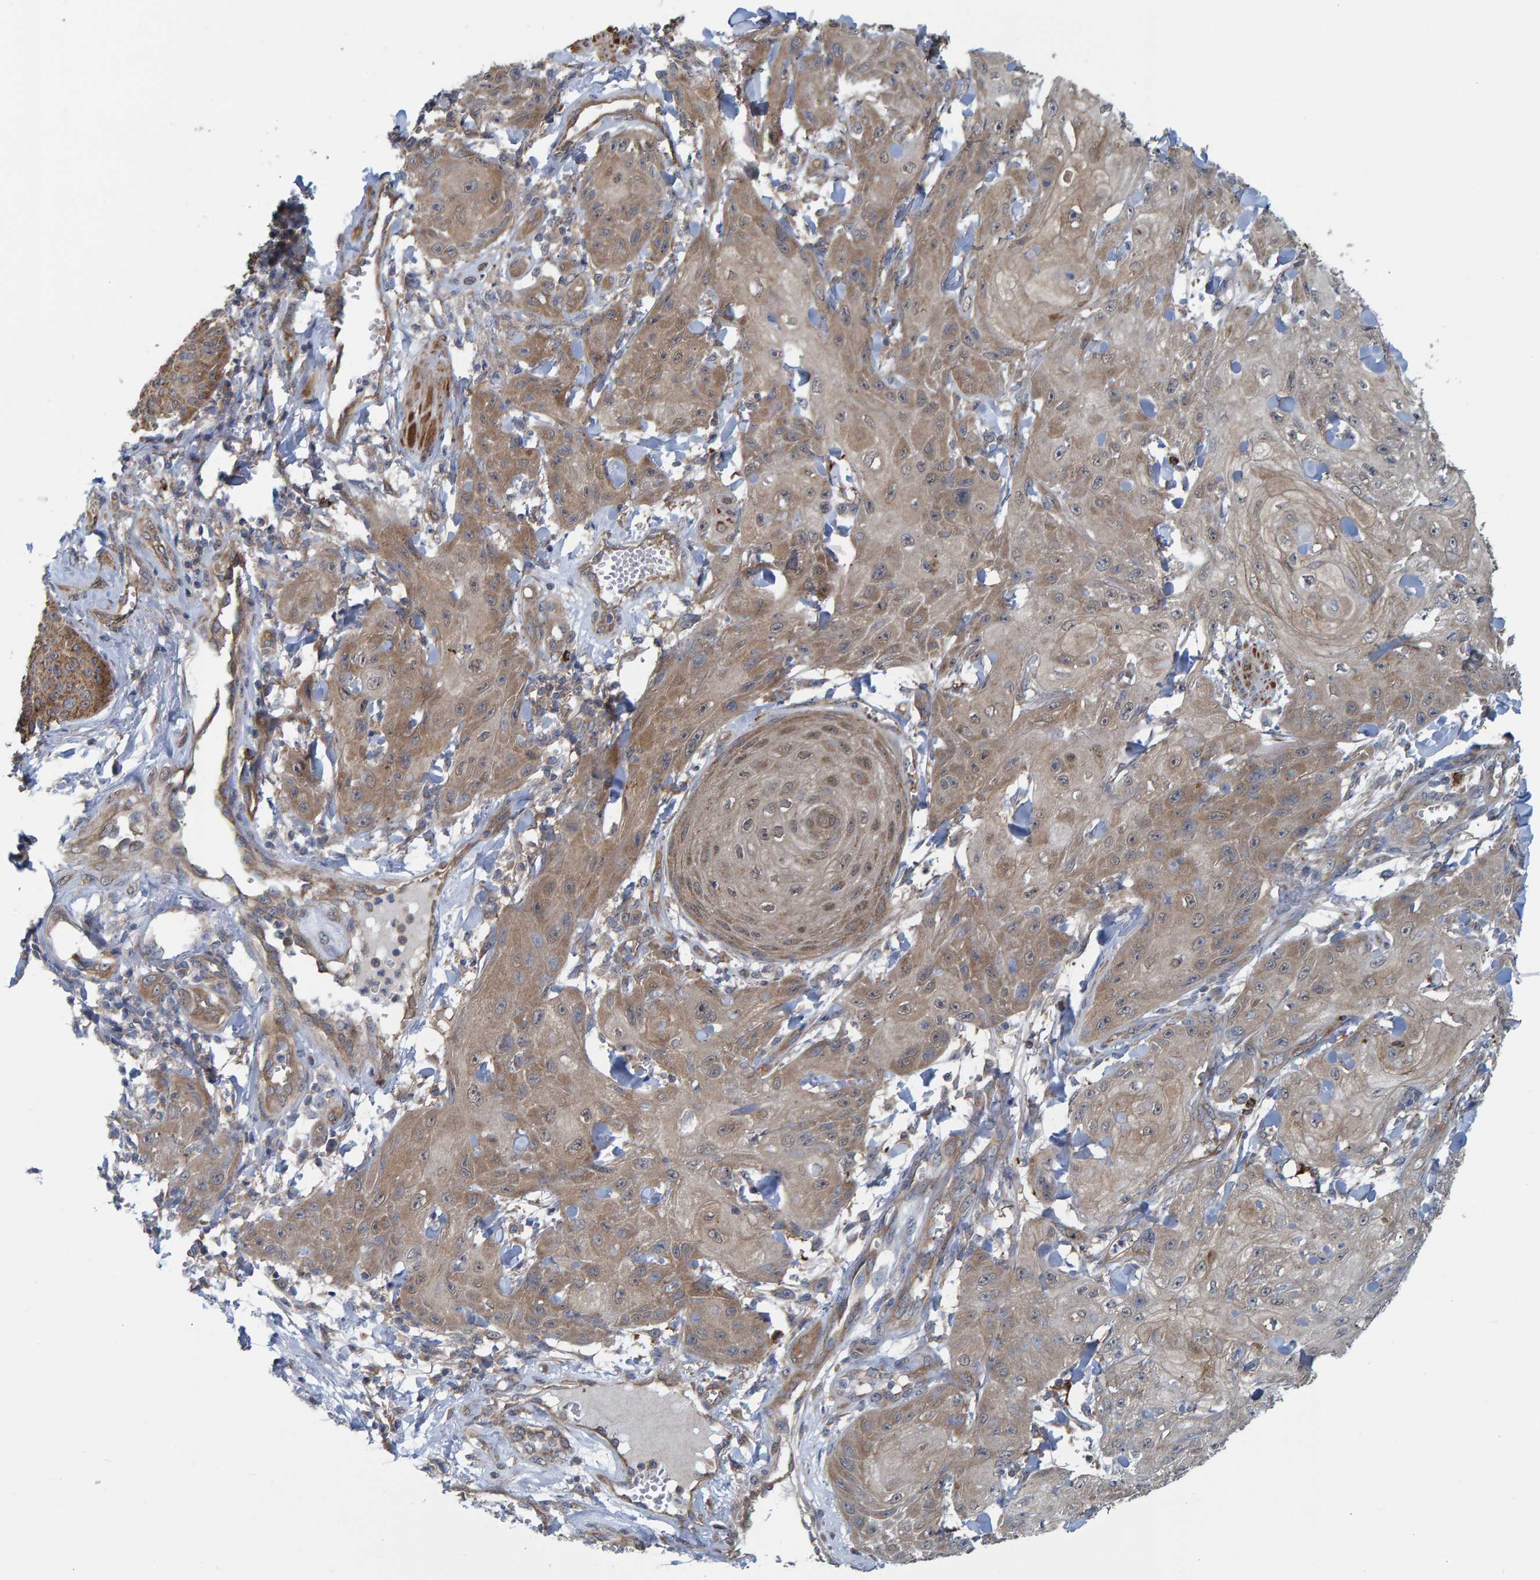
{"staining": {"intensity": "weak", "quantity": ">75%", "location": "cytoplasmic/membranous"}, "tissue": "skin cancer", "cell_type": "Tumor cells", "image_type": "cancer", "snomed": [{"axis": "morphology", "description": "Squamous cell carcinoma, NOS"}, {"axis": "topography", "description": "Skin"}], "caption": "Protein staining by immunohistochemistry (IHC) demonstrates weak cytoplasmic/membranous staining in approximately >75% of tumor cells in skin cancer (squamous cell carcinoma).", "gene": "LRSAM1", "patient": {"sex": "male", "age": 74}}